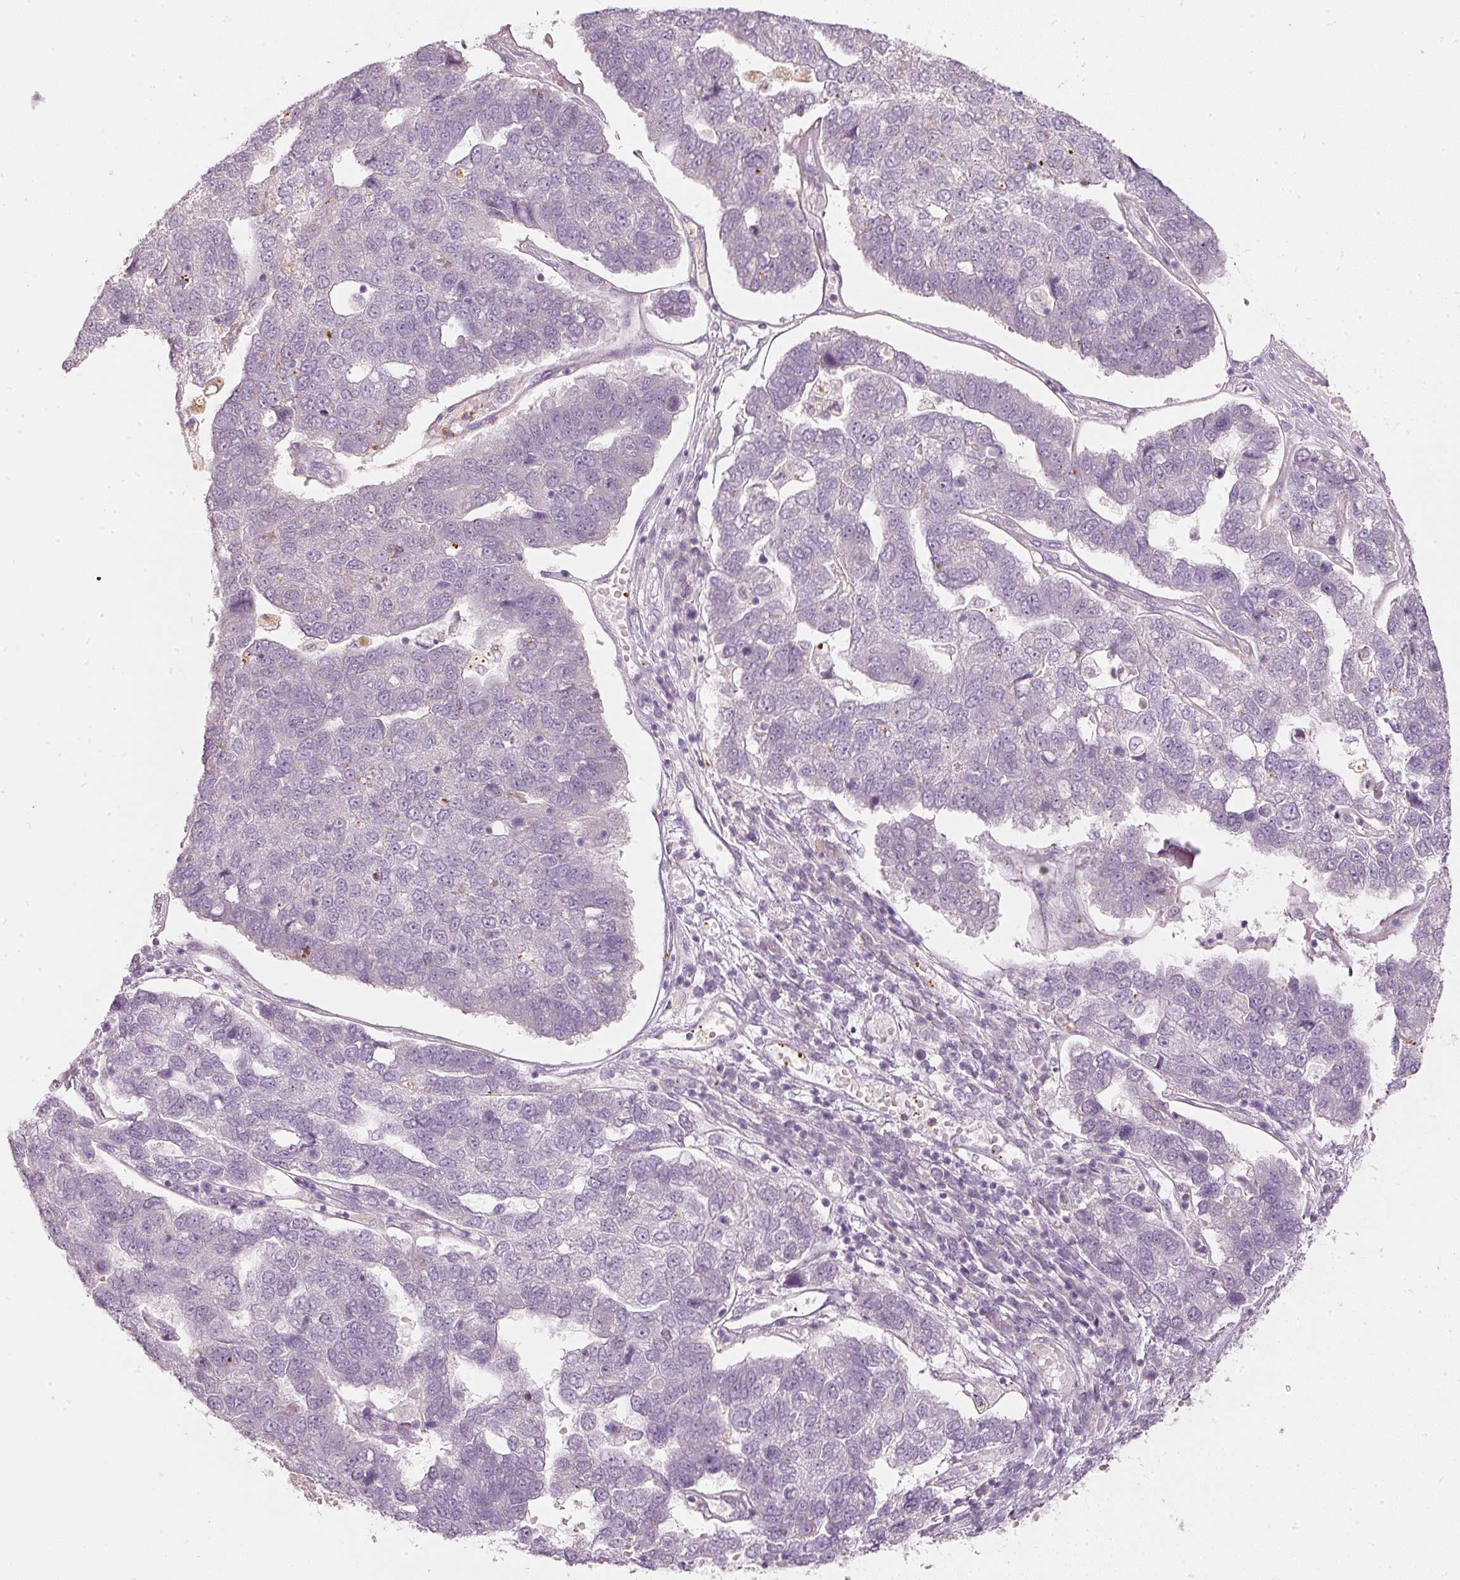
{"staining": {"intensity": "negative", "quantity": "none", "location": "none"}, "tissue": "pancreatic cancer", "cell_type": "Tumor cells", "image_type": "cancer", "snomed": [{"axis": "morphology", "description": "Adenocarcinoma, NOS"}, {"axis": "topography", "description": "Pancreas"}], "caption": "There is no significant positivity in tumor cells of pancreatic cancer (adenocarcinoma).", "gene": "LECT2", "patient": {"sex": "female", "age": 61}}